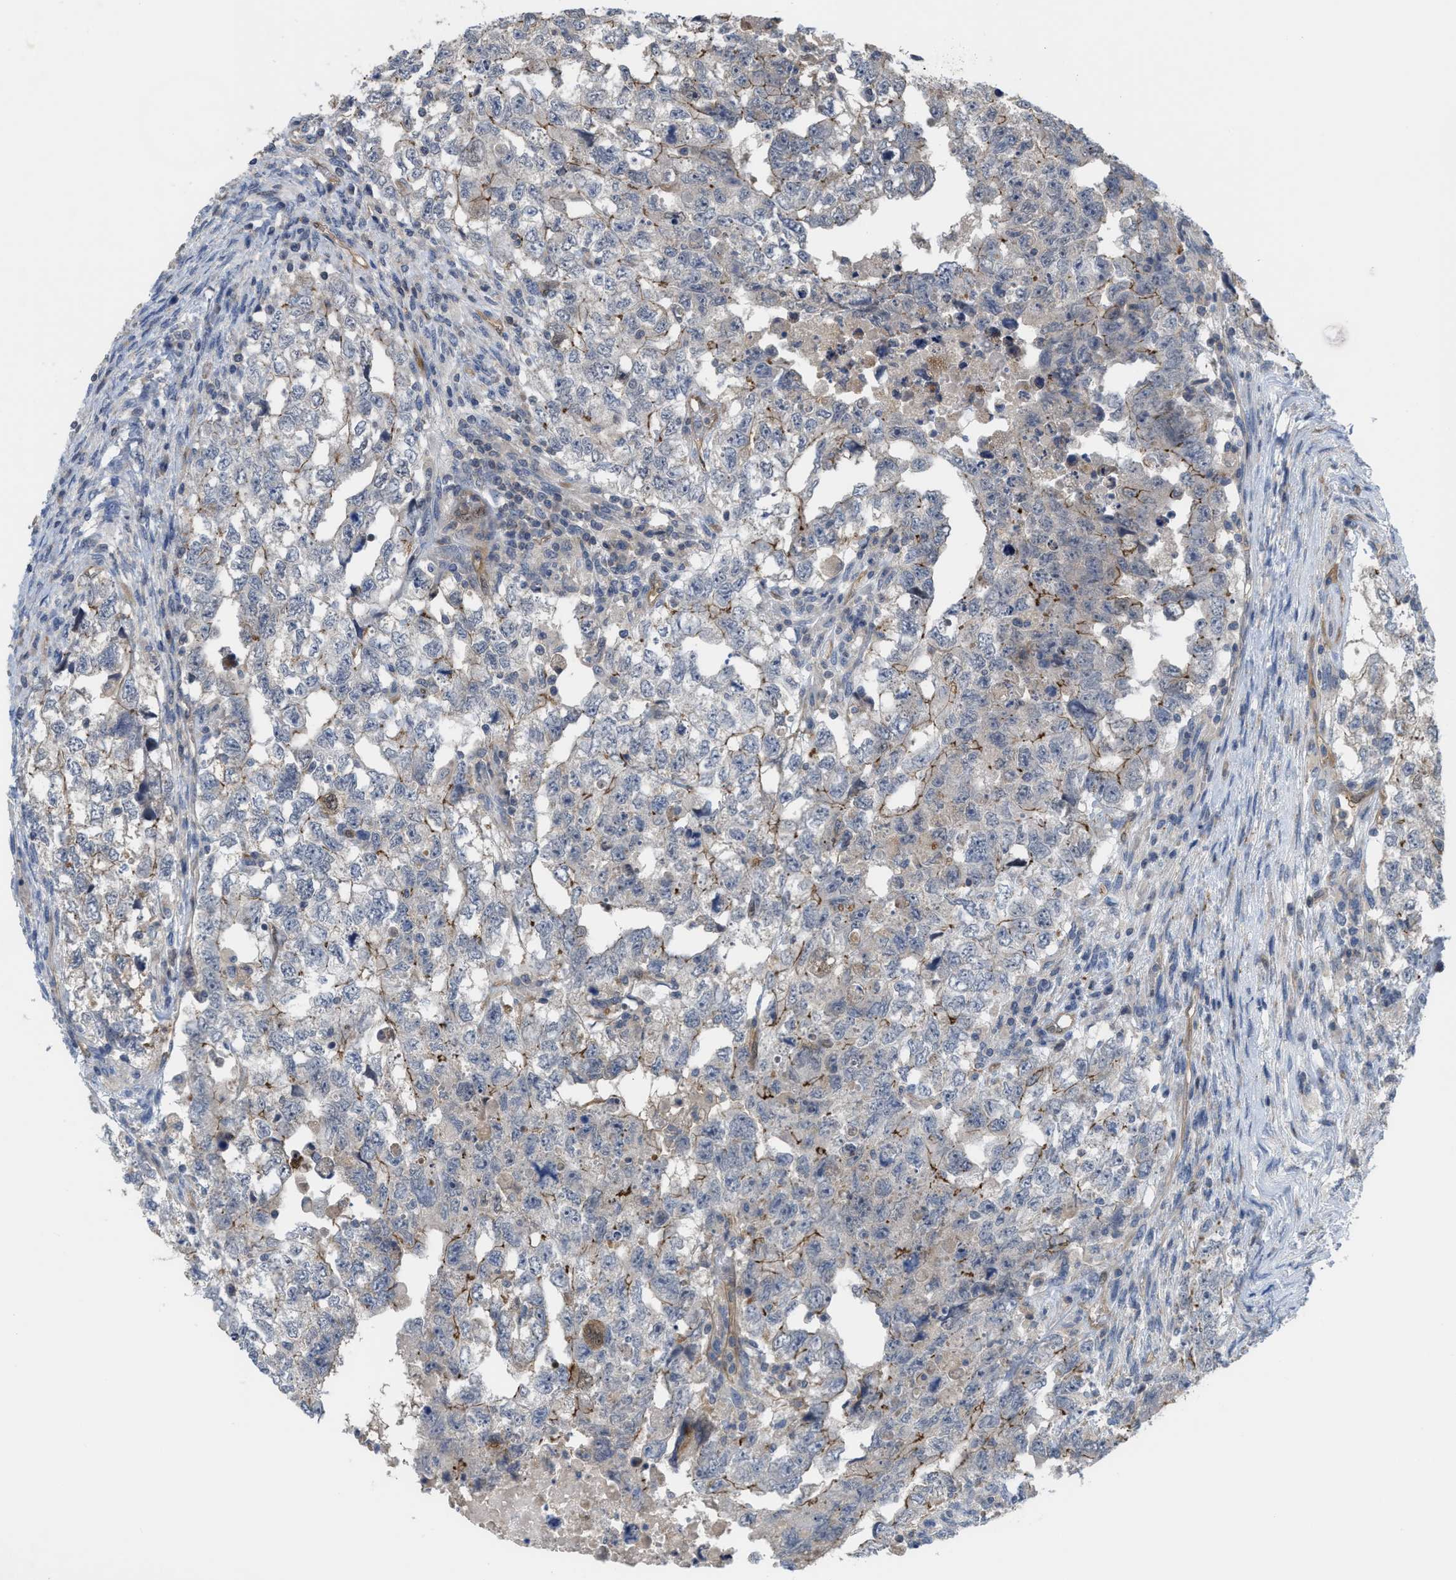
{"staining": {"intensity": "negative", "quantity": "none", "location": "none"}, "tissue": "testis cancer", "cell_type": "Tumor cells", "image_type": "cancer", "snomed": [{"axis": "morphology", "description": "Carcinoma, Embryonal, NOS"}, {"axis": "topography", "description": "Testis"}], "caption": "Immunohistochemistry (IHC) histopathology image of neoplastic tissue: embryonal carcinoma (testis) stained with DAB (3,3'-diaminobenzidine) displays no significant protein positivity in tumor cells.", "gene": "LDAF1", "patient": {"sex": "male", "age": 36}}